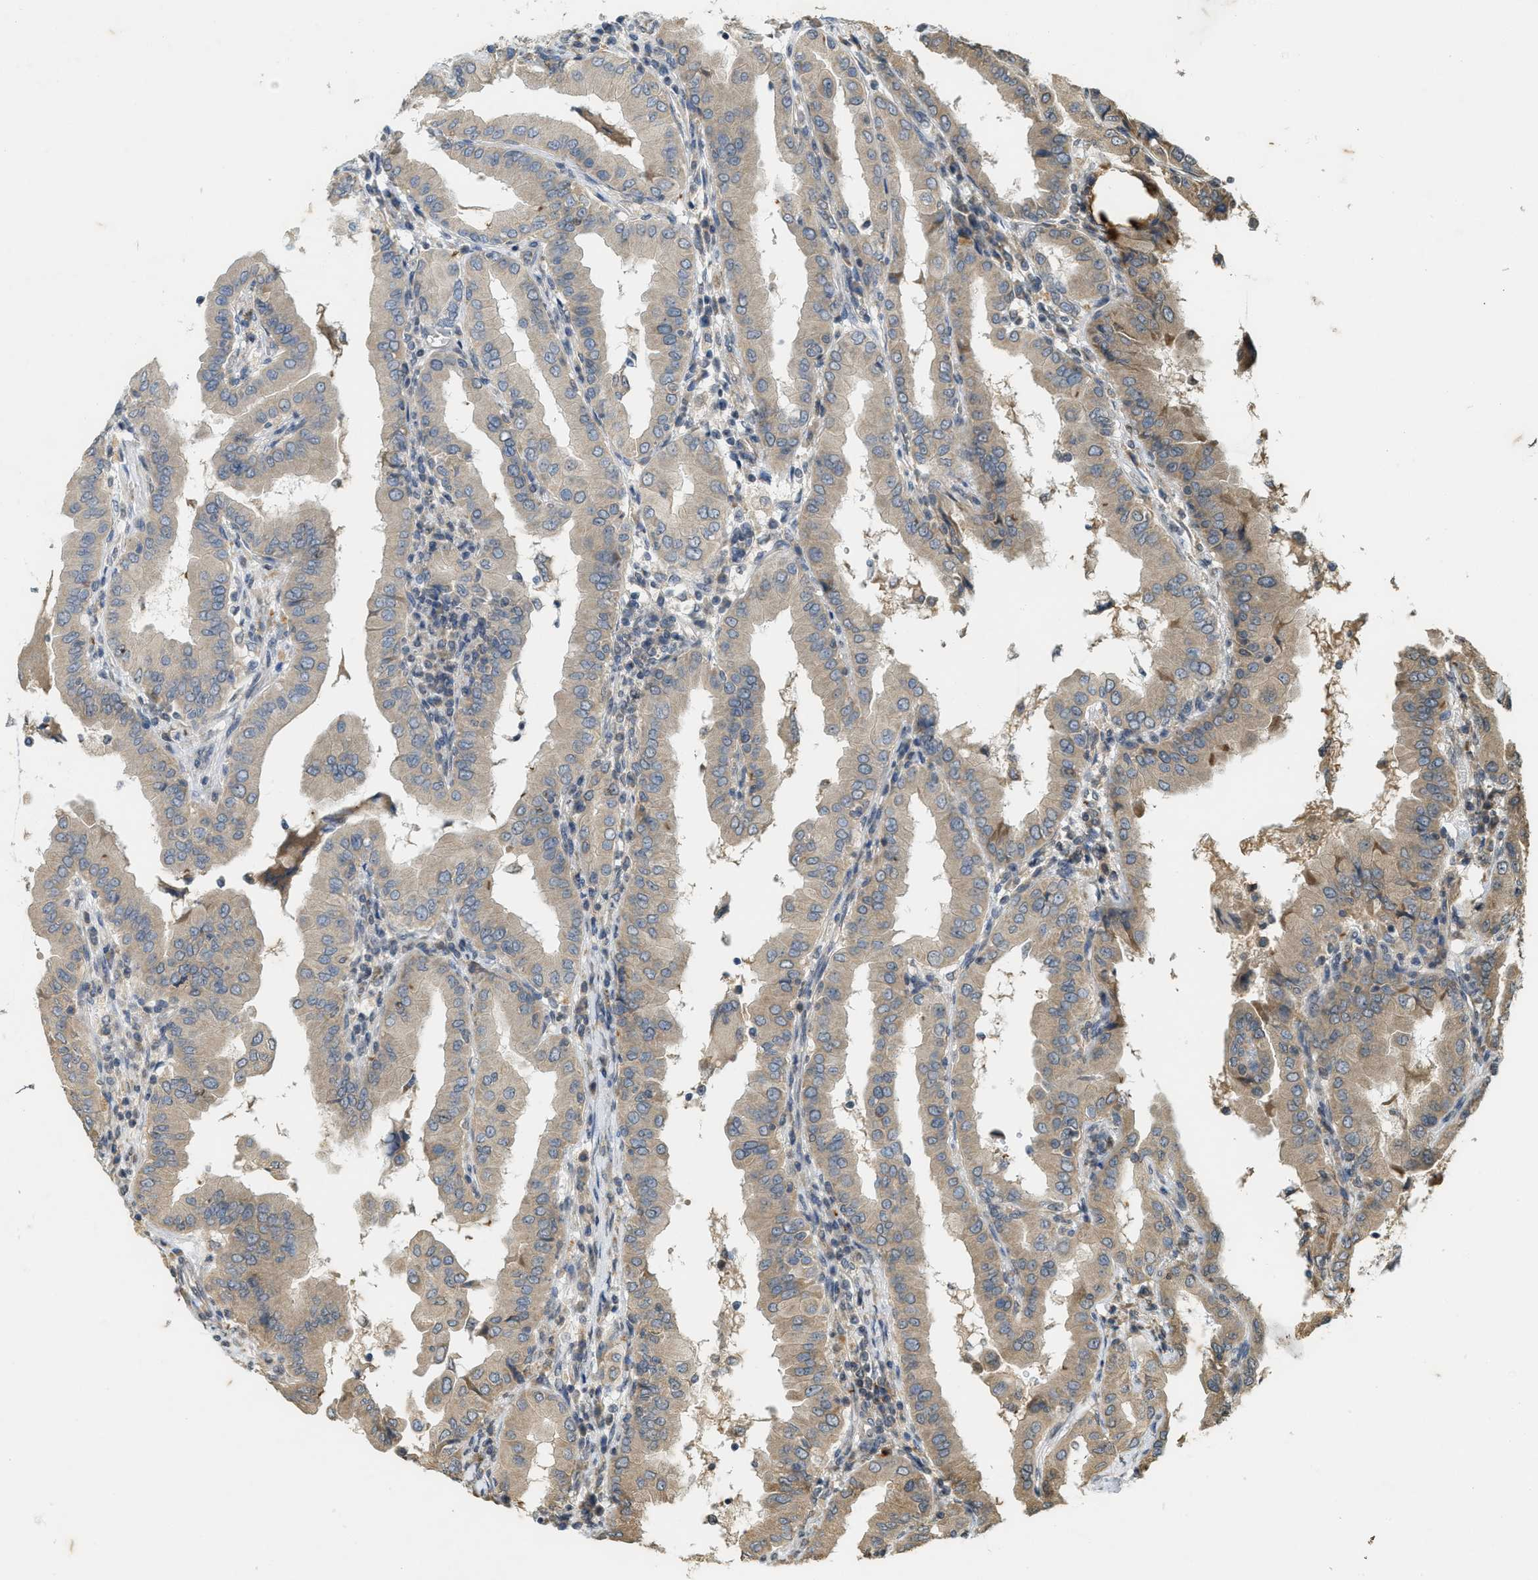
{"staining": {"intensity": "weak", "quantity": "25%-75%", "location": "cytoplasmic/membranous"}, "tissue": "thyroid cancer", "cell_type": "Tumor cells", "image_type": "cancer", "snomed": [{"axis": "morphology", "description": "Papillary adenocarcinoma, NOS"}, {"axis": "topography", "description": "Thyroid gland"}], "caption": "This image displays papillary adenocarcinoma (thyroid) stained with immunohistochemistry (IHC) to label a protein in brown. The cytoplasmic/membranous of tumor cells show weak positivity for the protein. Nuclei are counter-stained blue.", "gene": "KIF21A", "patient": {"sex": "male", "age": 33}}